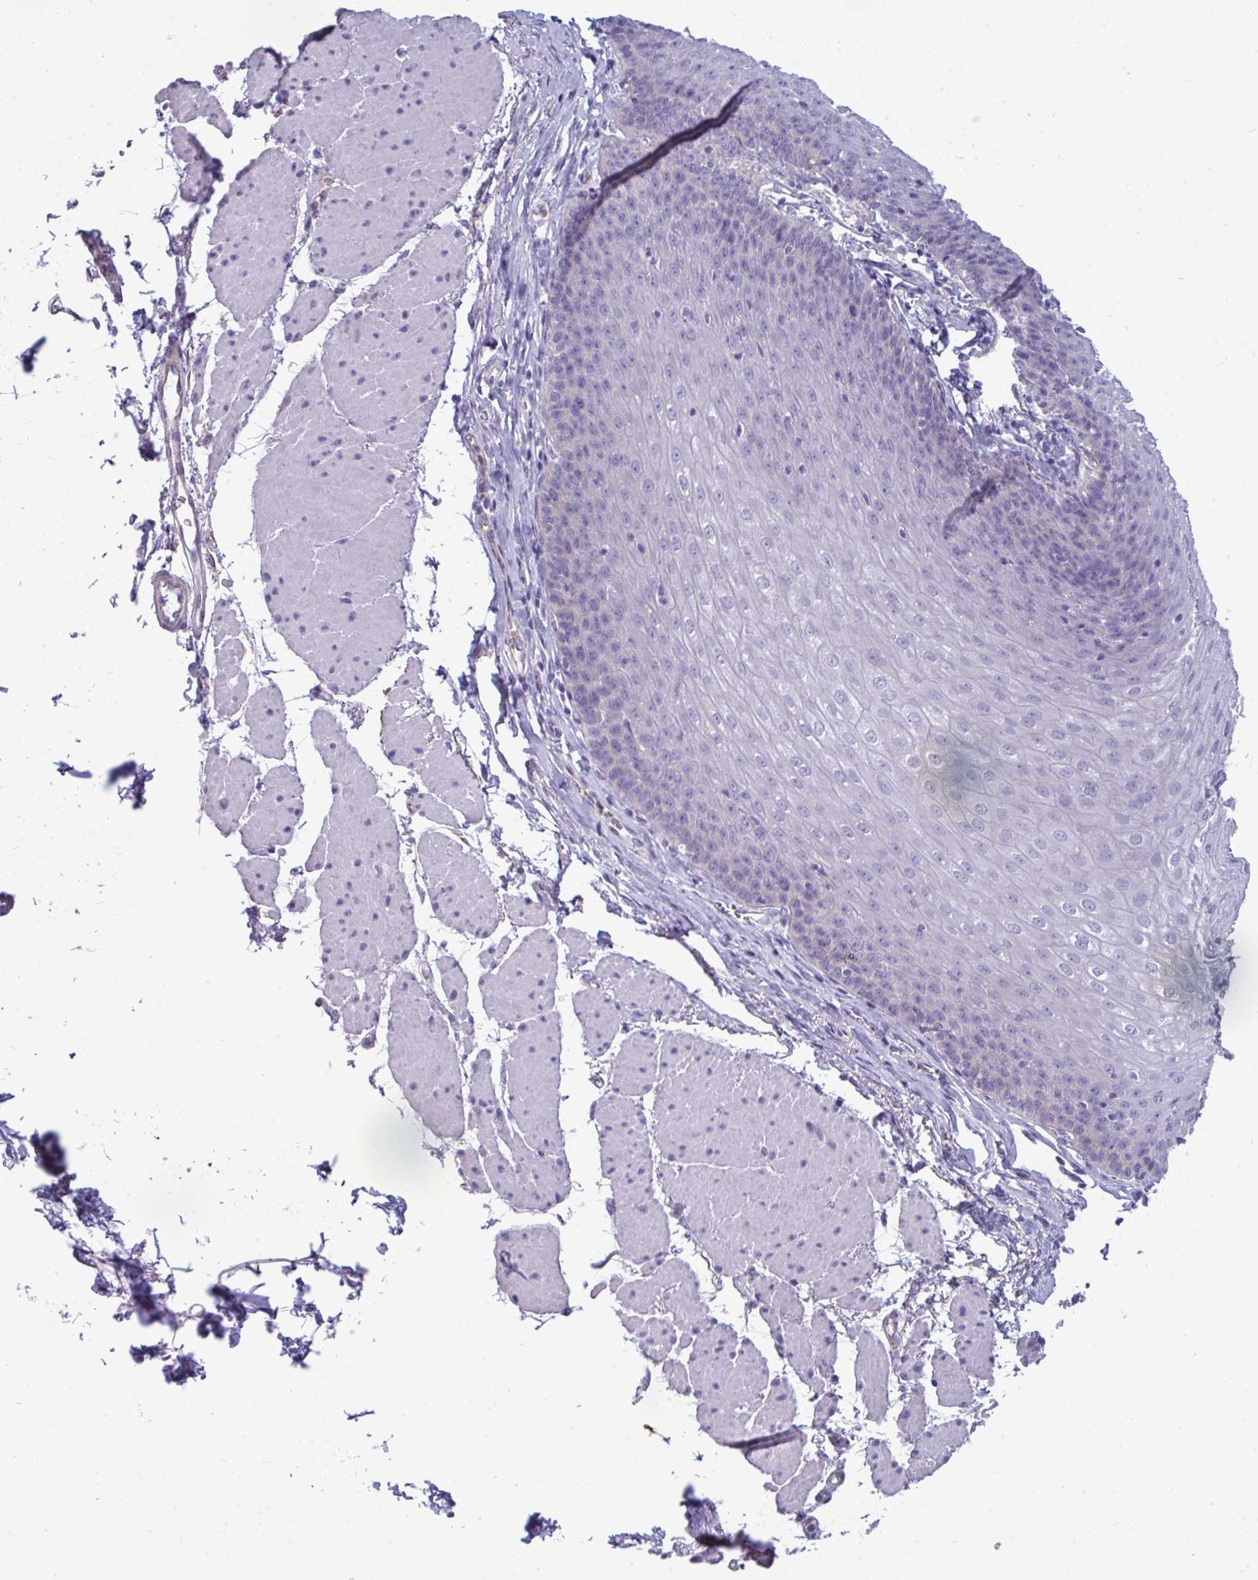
{"staining": {"intensity": "negative", "quantity": "none", "location": "none"}, "tissue": "esophagus", "cell_type": "Squamous epithelial cells", "image_type": "normal", "snomed": [{"axis": "morphology", "description": "Normal tissue, NOS"}, {"axis": "topography", "description": "Esophagus"}], "caption": "Immunohistochemical staining of unremarkable human esophagus demonstrates no significant positivity in squamous epithelial cells.", "gene": "MYH10", "patient": {"sex": "female", "age": 81}}